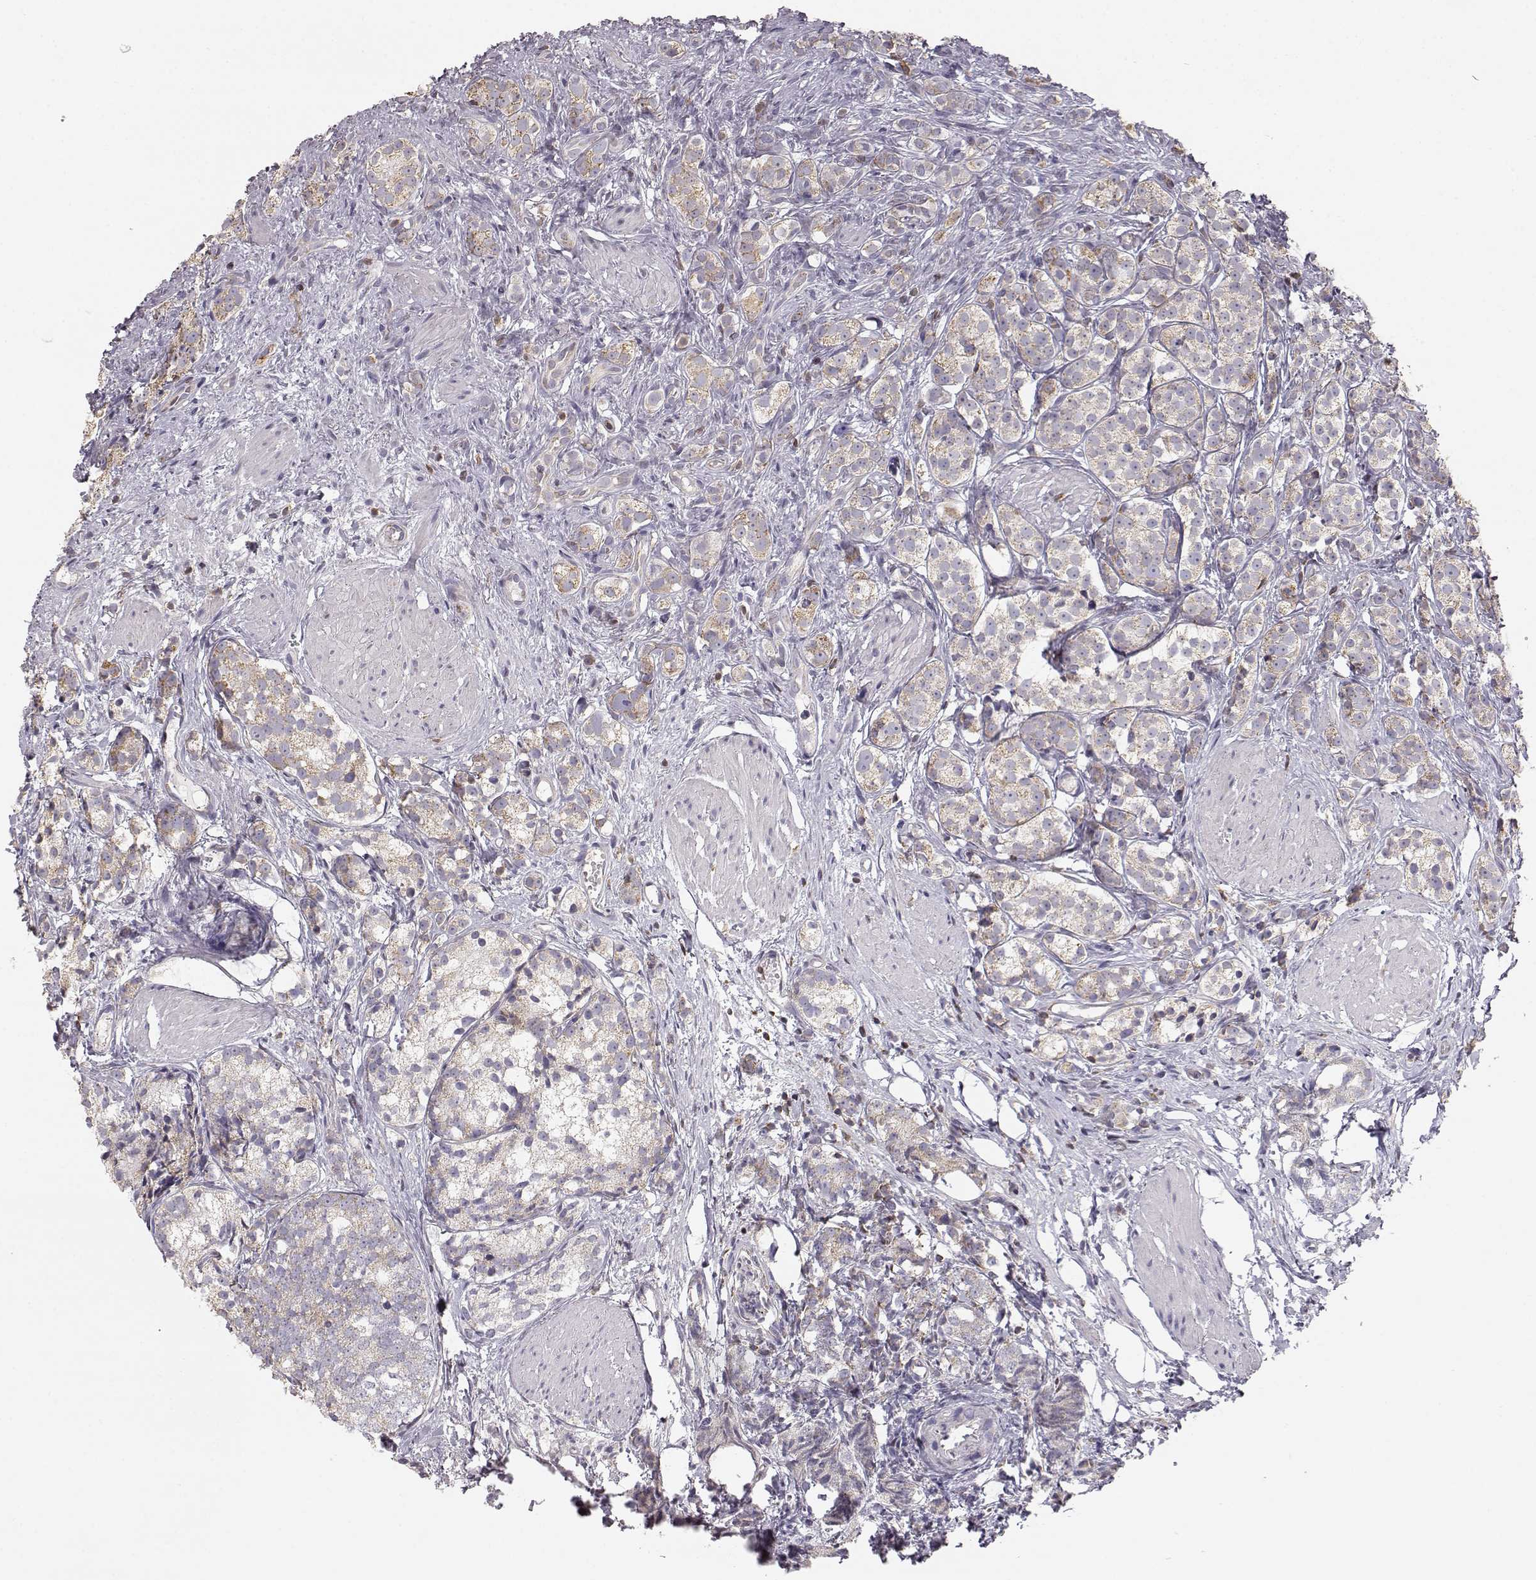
{"staining": {"intensity": "moderate", "quantity": ">75%", "location": "cytoplasmic/membranous"}, "tissue": "prostate cancer", "cell_type": "Tumor cells", "image_type": "cancer", "snomed": [{"axis": "morphology", "description": "Adenocarcinoma, High grade"}, {"axis": "topography", "description": "Prostate"}], "caption": "Prostate cancer (high-grade adenocarcinoma) tissue reveals moderate cytoplasmic/membranous expression in about >75% of tumor cells, visualized by immunohistochemistry. The staining was performed using DAB (3,3'-diaminobenzidine) to visualize the protein expression in brown, while the nuclei were stained in blue with hematoxylin (Magnification: 20x).", "gene": "GRAP2", "patient": {"sex": "male", "age": 53}}